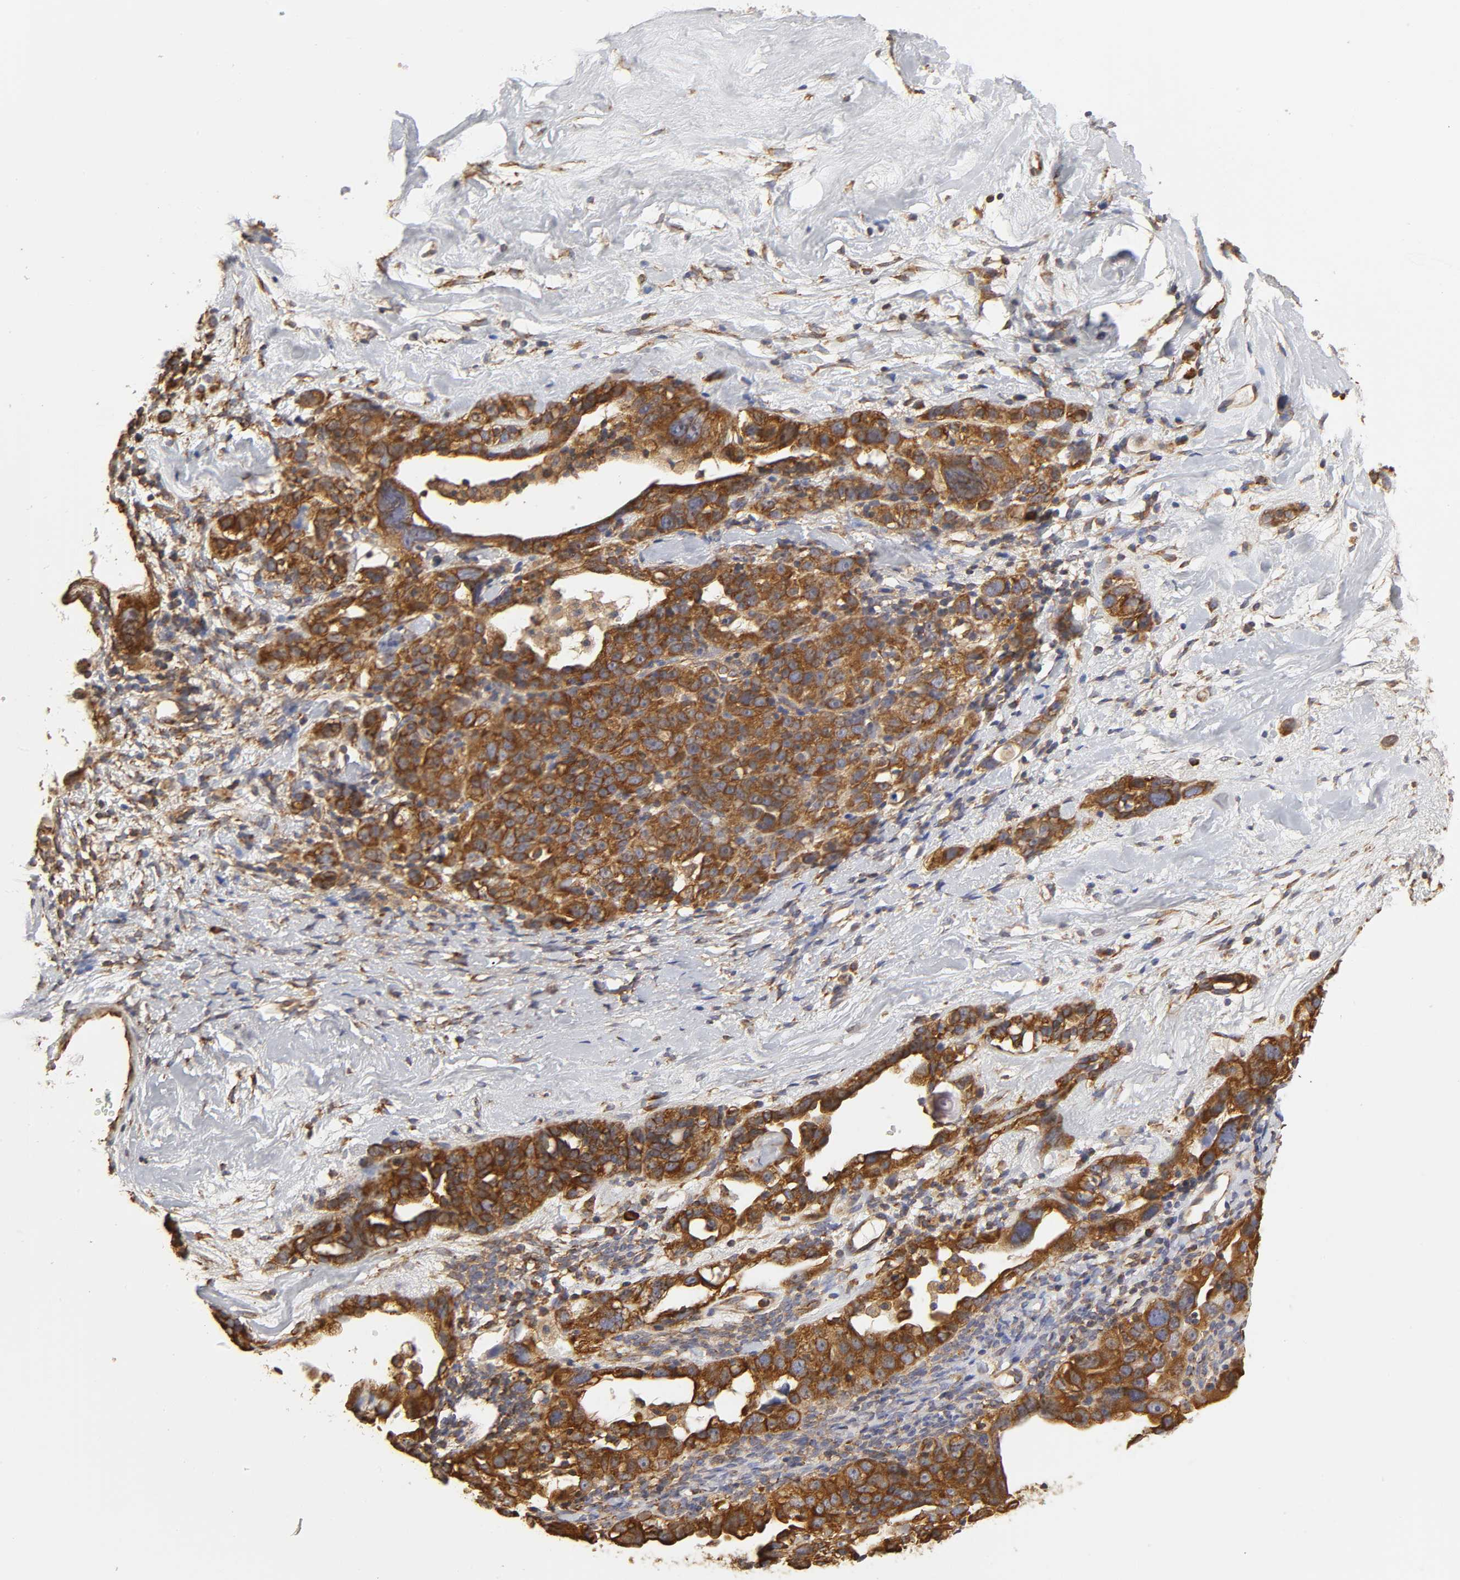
{"staining": {"intensity": "strong", "quantity": ">75%", "location": "cytoplasmic/membranous"}, "tissue": "ovarian cancer", "cell_type": "Tumor cells", "image_type": "cancer", "snomed": [{"axis": "morphology", "description": "Cystadenocarcinoma, serous, NOS"}, {"axis": "topography", "description": "Ovary"}], "caption": "A micrograph of ovarian serous cystadenocarcinoma stained for a protein shows strong cytoplasmic/membranous brown staining in tumor cells.", "gene": "RPL14", "patient": {"sex": "female", "age": 66}}